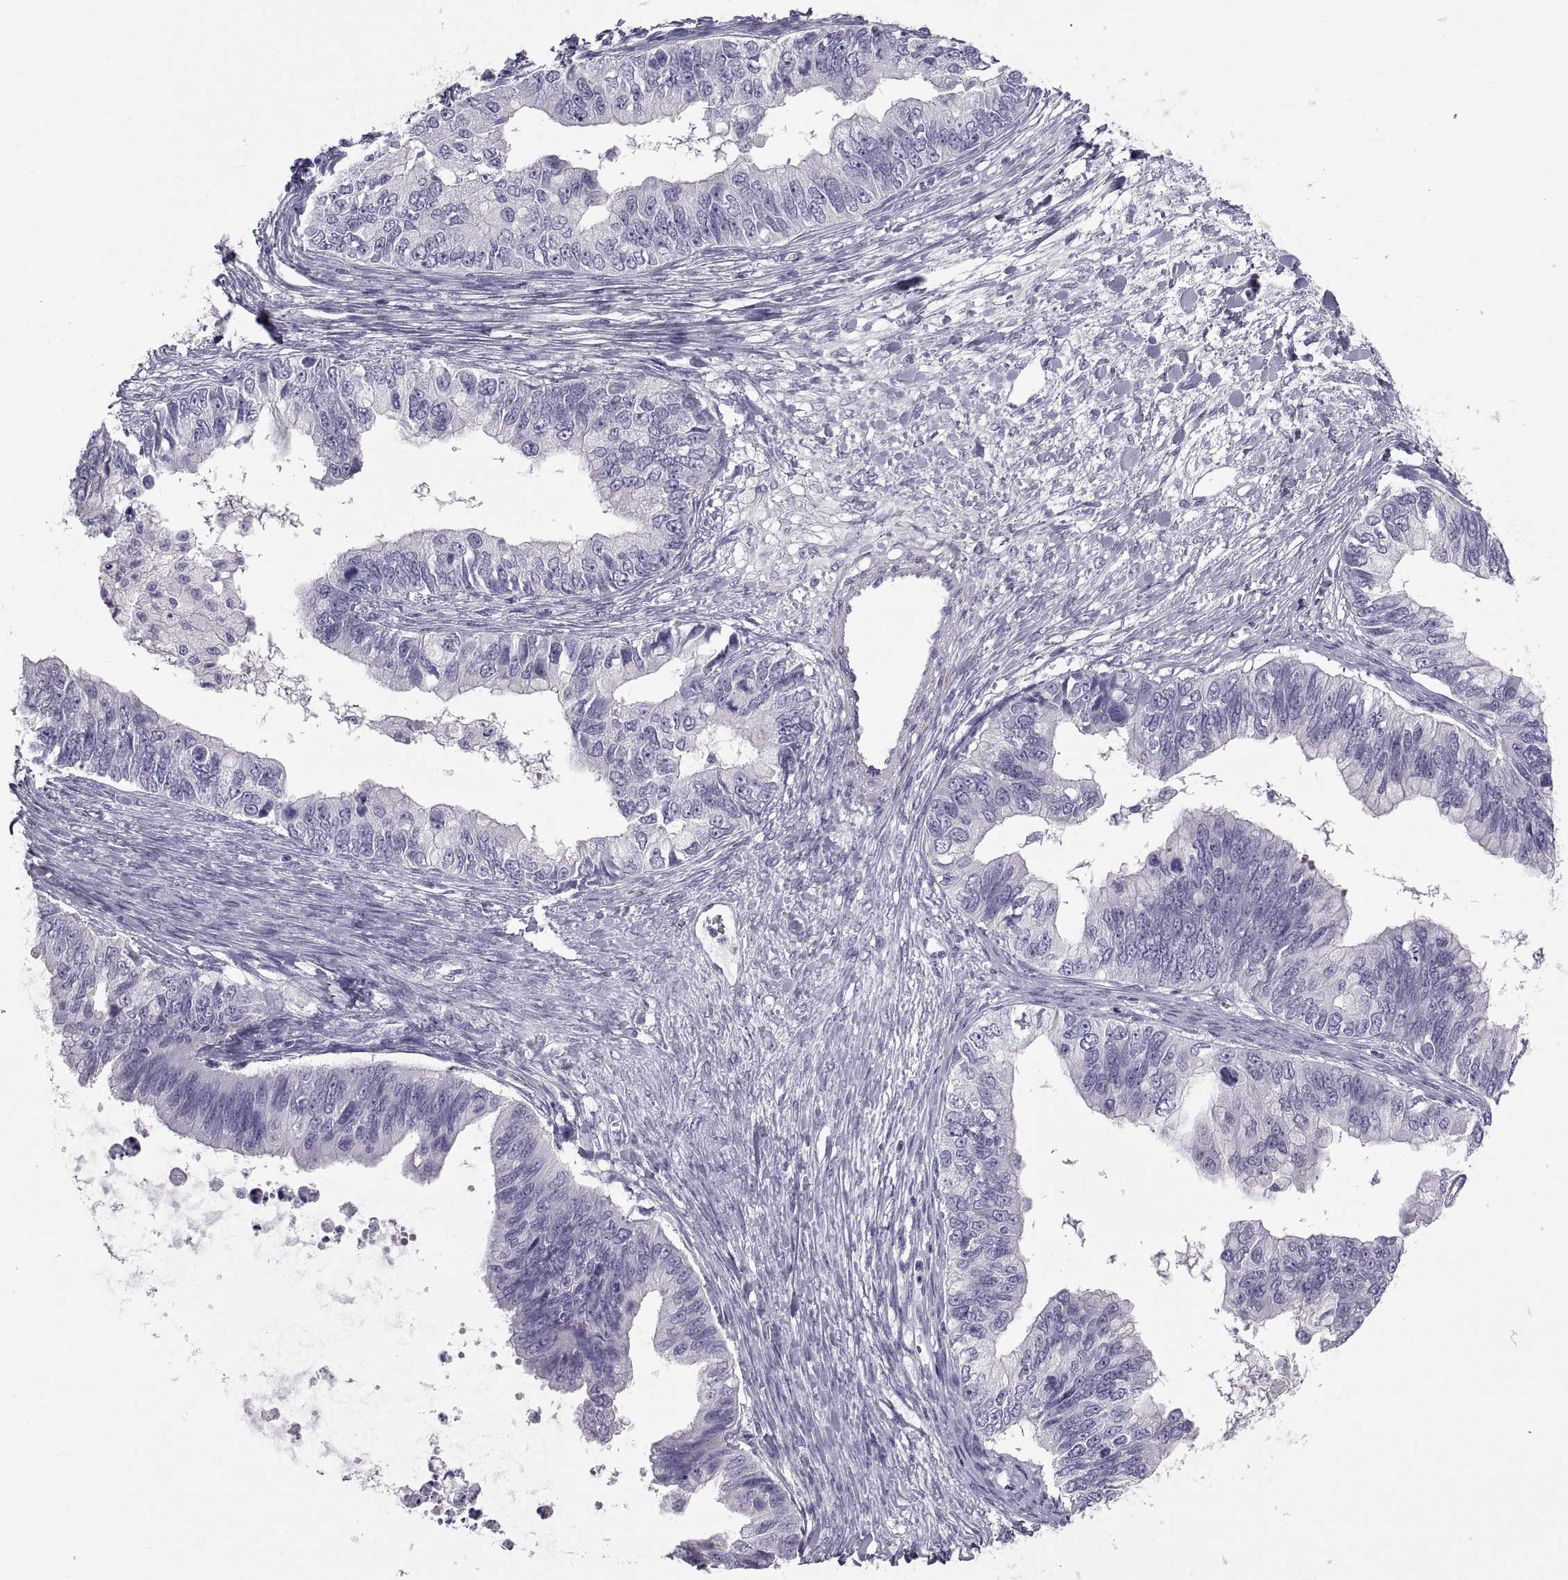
{"staining": {"intensity": "negative", "quantity": "none", "location": "none"}, "tissue": "ovarian cancer", "cell_type": "Tumor cells", "image_type": "cancer", "snomed": [{"axis": "morphology", "description": "Cystadenocarcinoma, mucinous, NOS"}, {"axis": "topography", "description": "Ovary"}], "caption": "The micrograph demonstrates no staining of tumor cells in ovarian cancer.", "gene": "MAGEB1", "patient": {"sex": "female", "age": 76}}